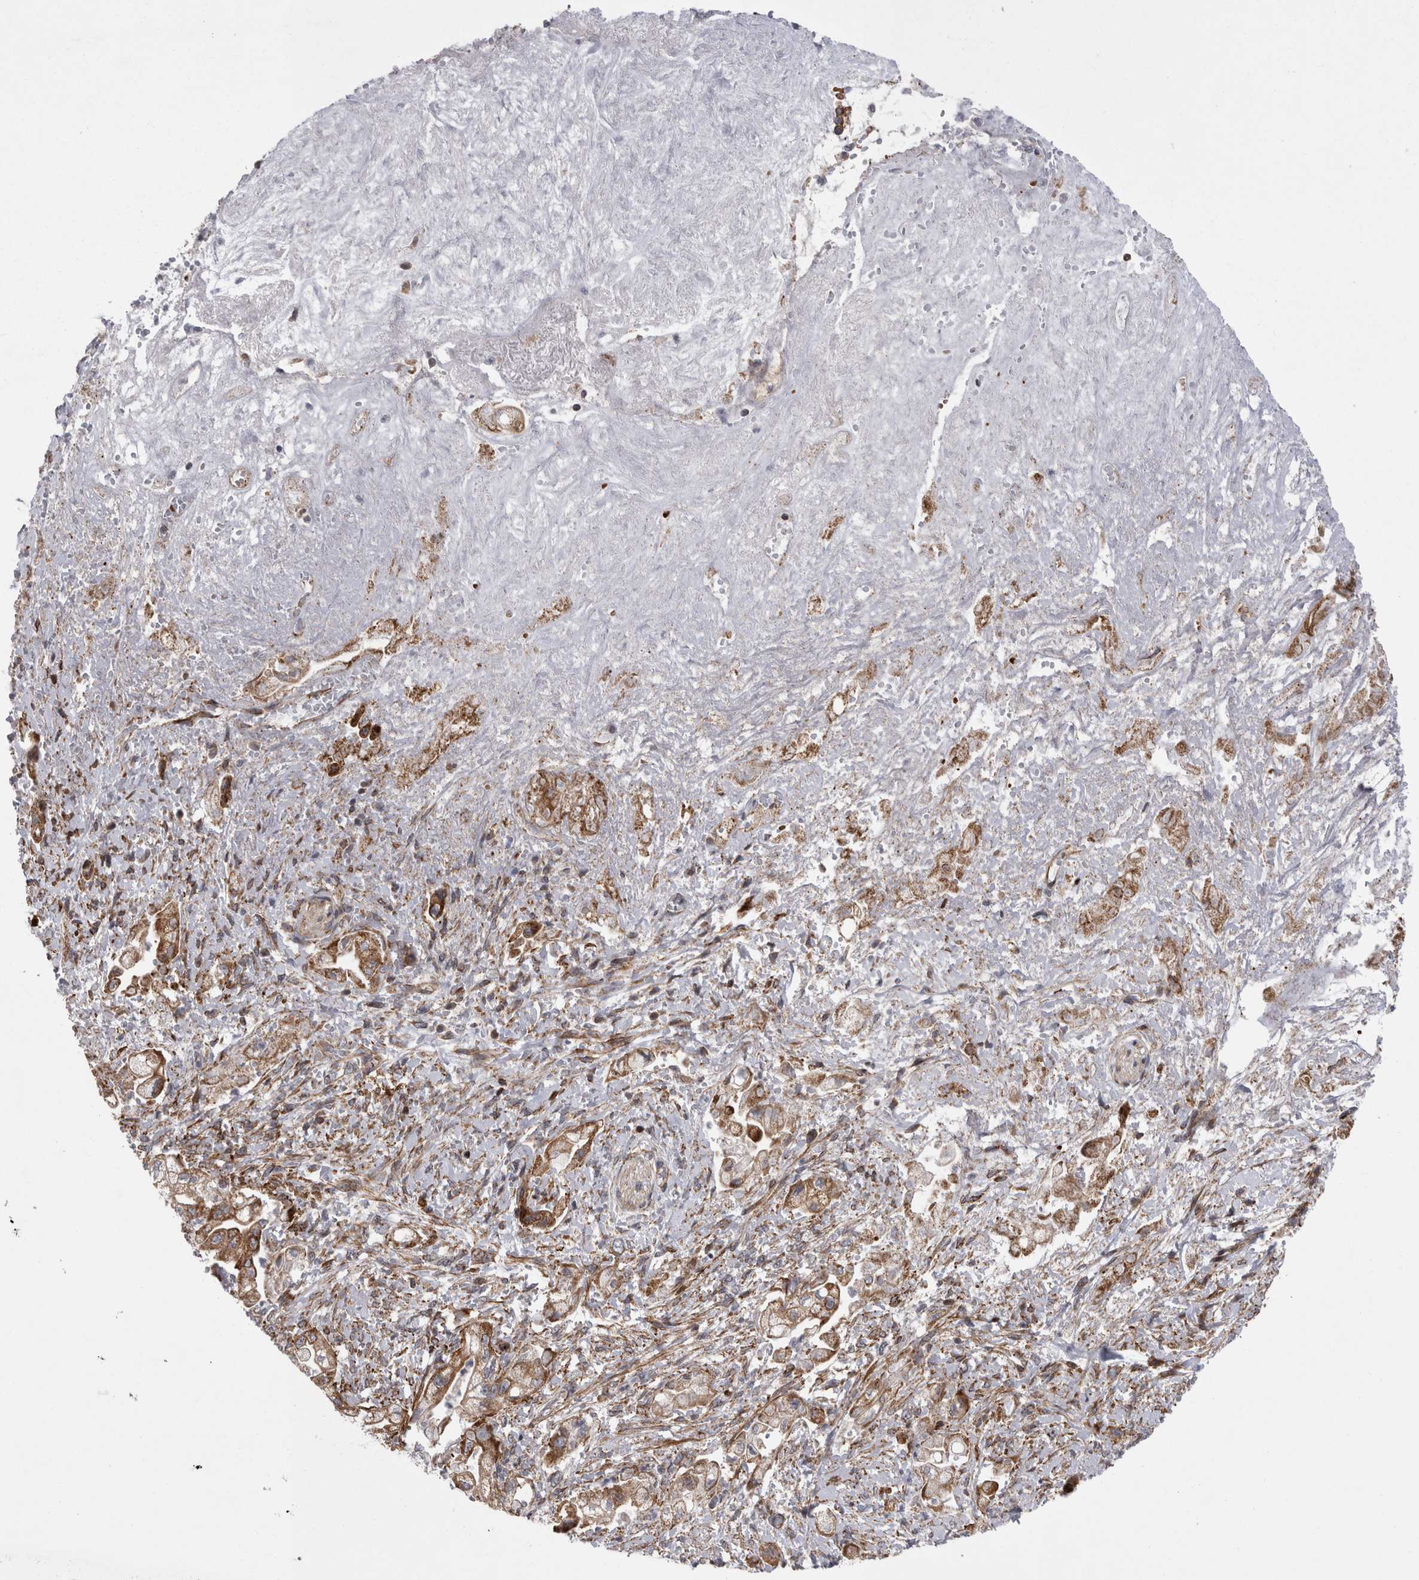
{"staining": {"intensity": "strong", "quantity": ">75%", "location": "cytoplasmic/membranous"}, "tissue": "pancreatic cancer", "cell_type": "Tumor cells", "image_type": "cancer", "snomed": [{"axis": "morphology", "description": "Adenocarcinoma, NOS"}, {"axis": "topography", "description": "Pancreas"}], "caption": "Immunohistochemistry (IHC) micrograph of adenocarcinoma (pancreatic) stained for a protein (brown), which shows high levels of strong cytoplasmic/membranous staining in approximately >75% of tumor cells.", "gene": "TSPOAP1", "patient": {"sex": "male", "age": 58}}